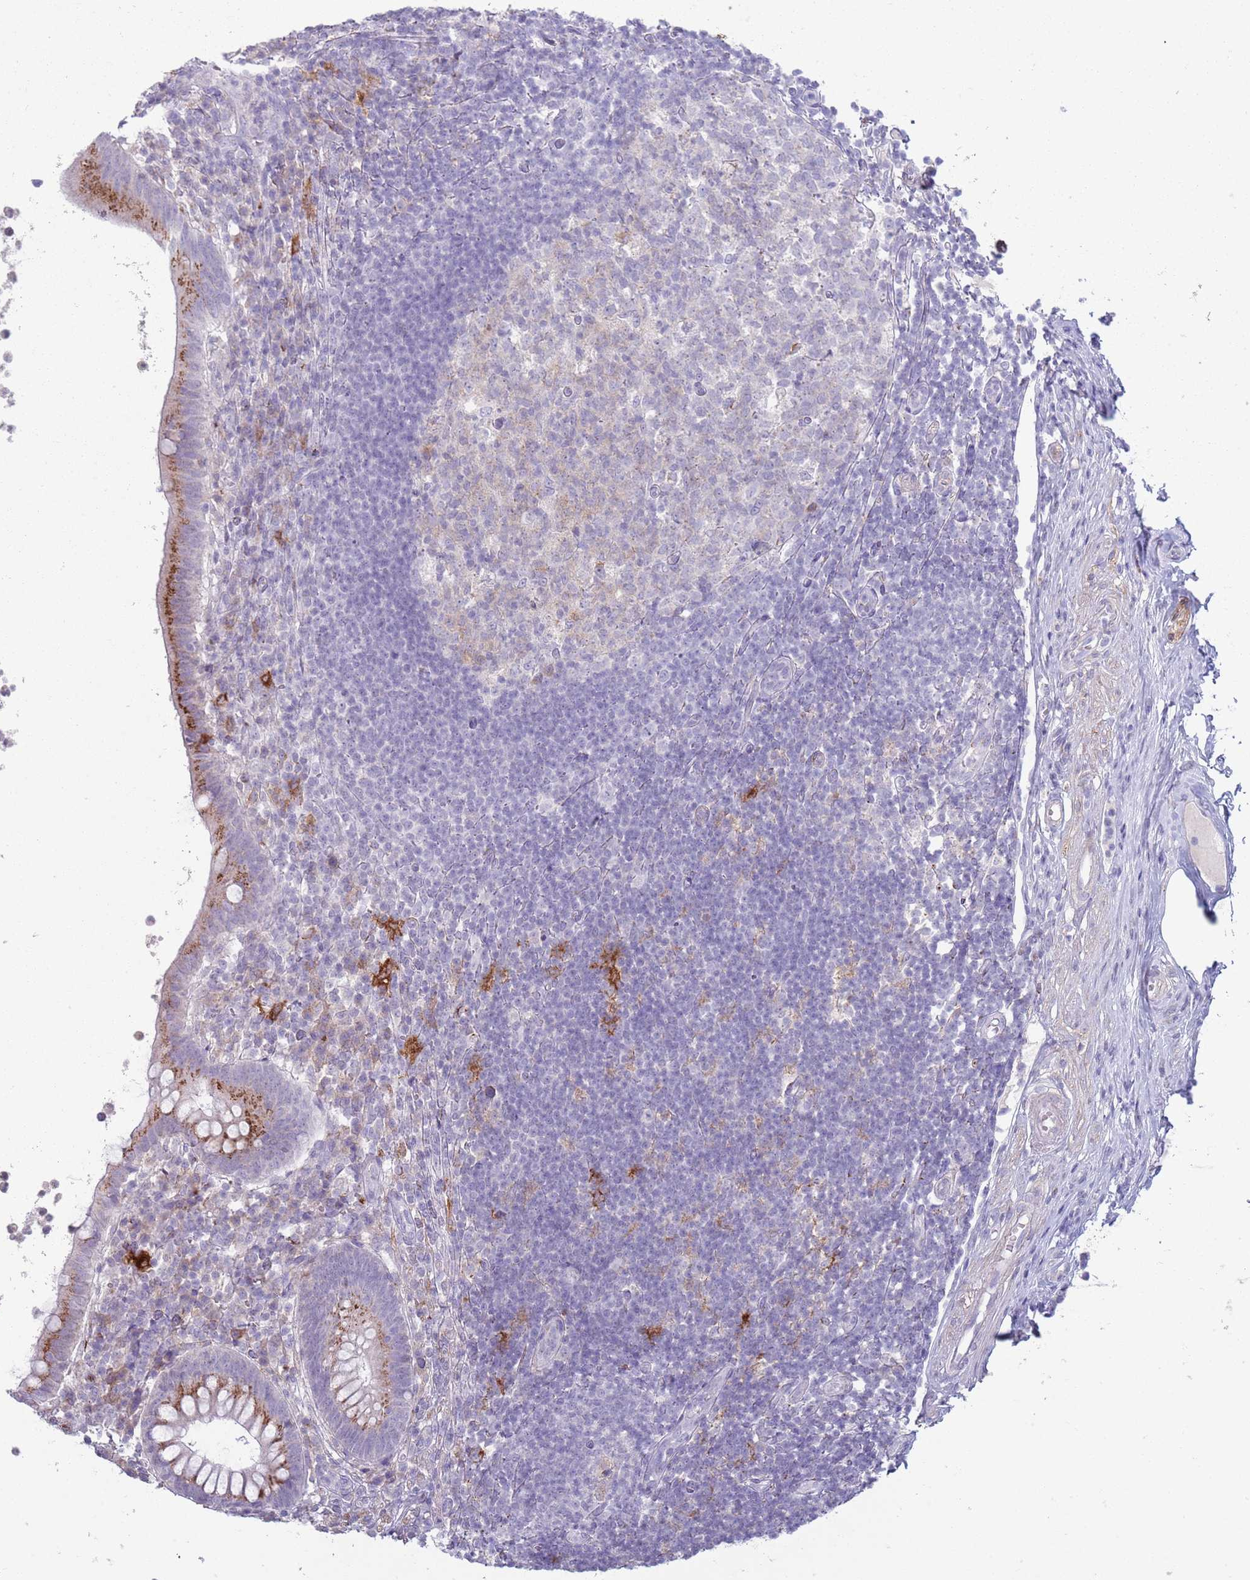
{"staining": {"intensity": "moderate", "quantity": ">75%", "location": "cytoplasmic/membranous"}, "tissue": "appendix", "cell_type": "Glandular cells", "image_type": "normal", "snomed": [{"axis": "morphology", "description": "Normal tissue, NOS"}, {"axis": "topography", "description": "Appendix"}], "caption": "High-power microscopy captured an immunohistochemistry photomicrograph of unremarkable appendix, revealing moderate cytoplasmic/membranous positivity in about >75% of glandular cells.", "gene": "ACSBG1", "patient": {"sex": "female", "age": 56}}